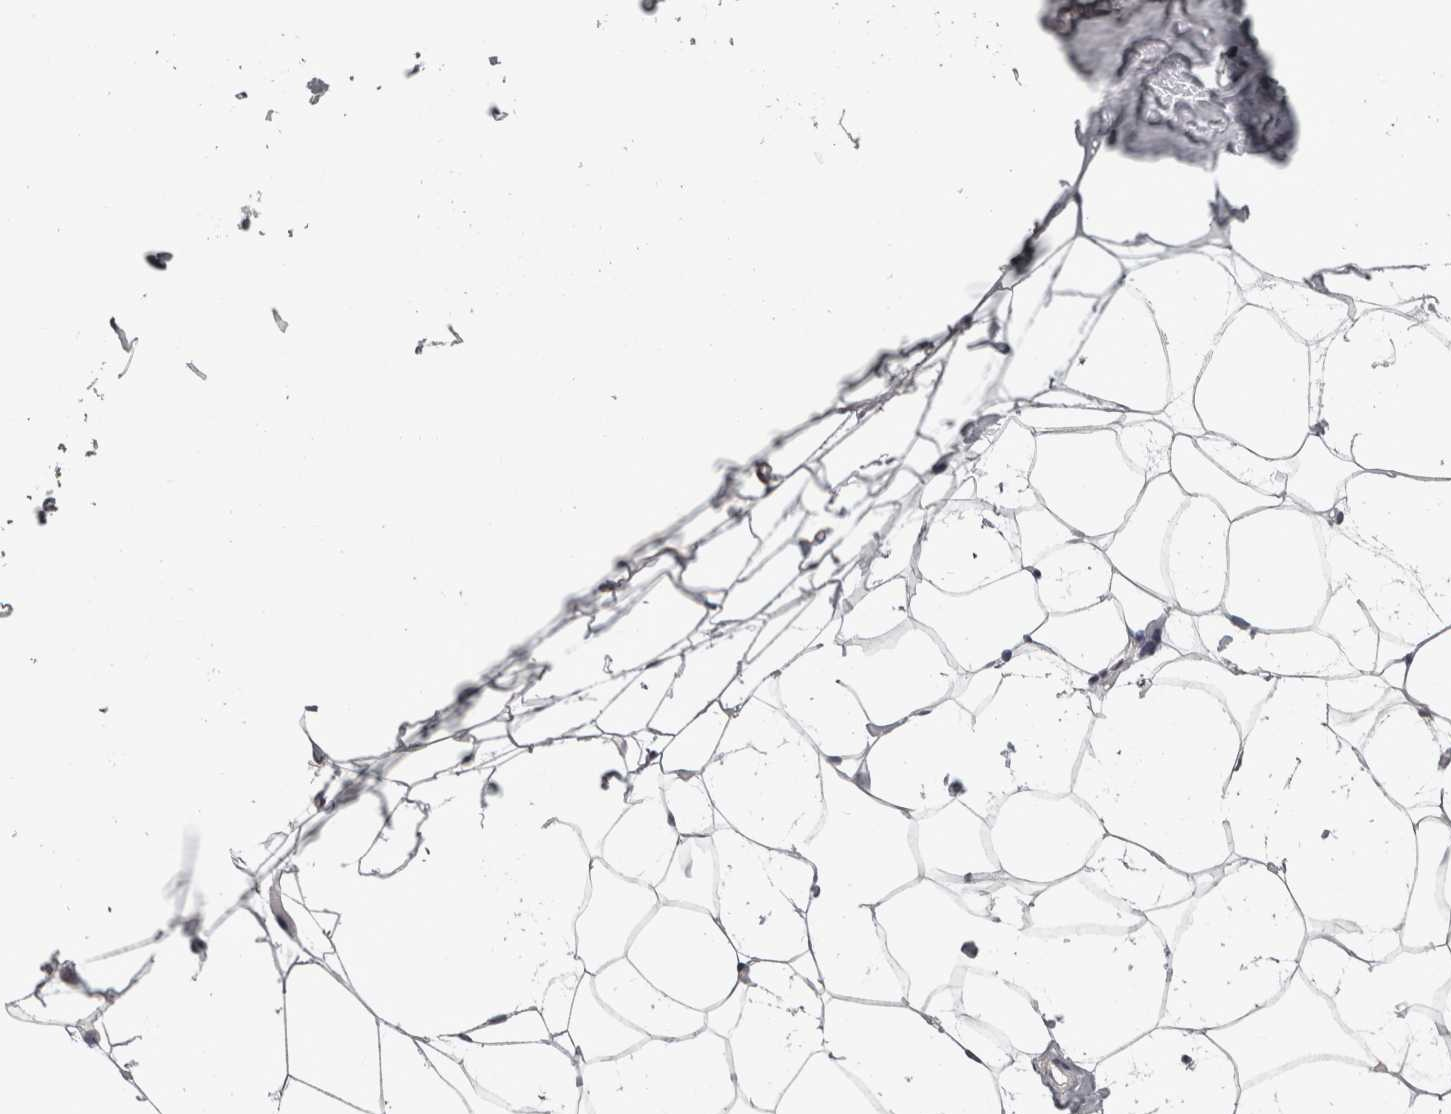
{"staining": {"intensity": "weak", "quantity": ">75%", "location": "cytoplasmic/membranous"}, "tissue": "adipose tissue", "cell_type": "Adipocytes", "image_type": "normal", "snomed": [{"axis": "morphology", "description": "Normal tissue, NOS"}, {"axis": "morphology", "description": "Fibrosis, NOS"}, {"axis": "topography", "description": "Breast"}, {"axis": "topography", "description": "Adipose tissue"}], "caption": "An immunohistochemistry image of normal tissue is shown. Protein staining in brown highlights weak cytoplasmic/membranous positivity in adipose tissue within adipocytes.", "gene": "CACYBP", "patient": {"sex": "female", "age": 39}}